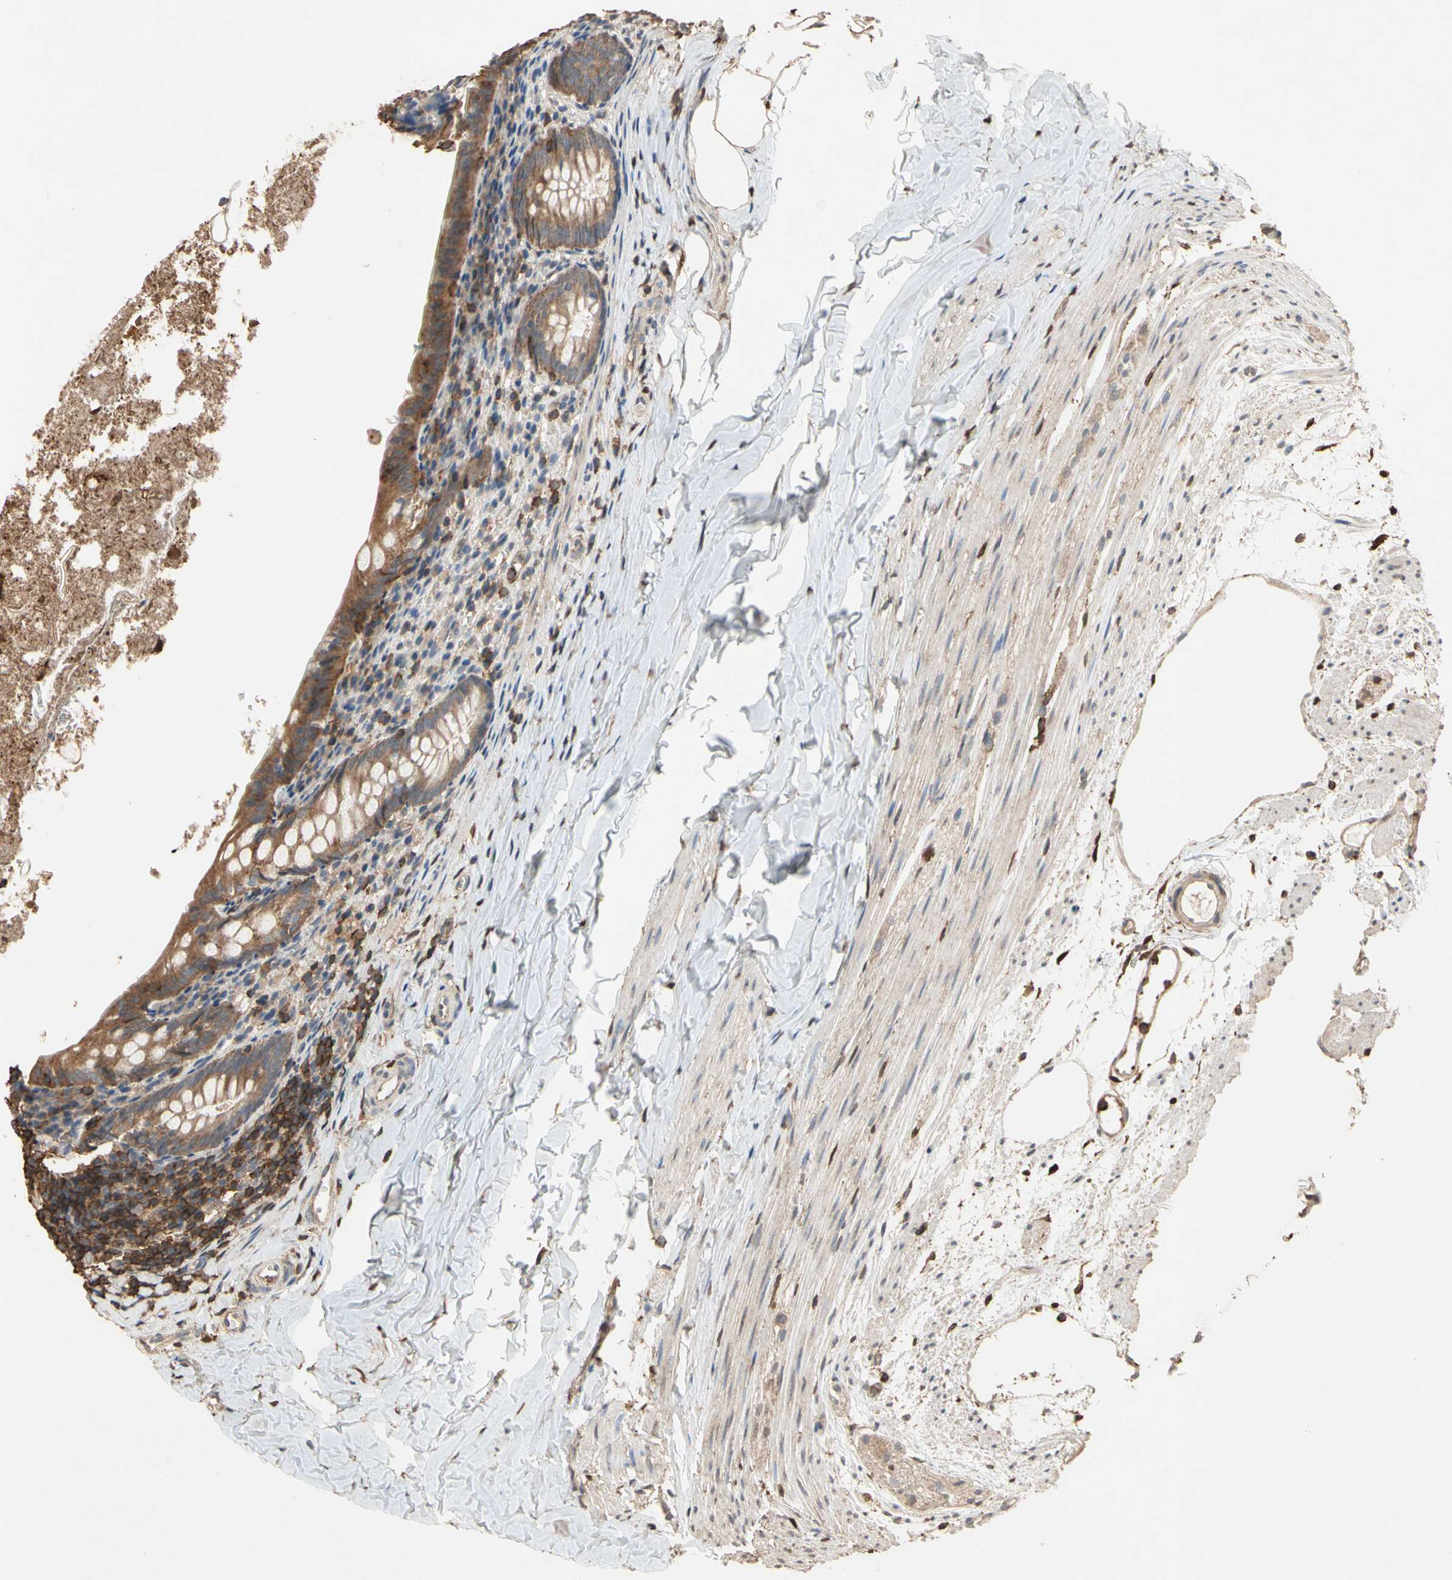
{"staining": {"intensity": "moderate", "quantity": ">75%", "location": "cytoplasmic/membranous"}, "tissue": "appendix", "cell_type": "Glandular cells", "image_type": "normal", "snomed": [{"axis": "morphology", "description": "Normal tissue, NOS"}, {"axis": "topography", "description": "Appendix"}], "caption": "Immunohistochemical staining of unremarkable appendix demonstrates moderate cytoplasmic/membranous protein staining in approximately >75% of glandular cells. (IHC, brightfield microscopy, high magnification).", "gene": "MAP3K10", "patient": {"sex": "female", "age": 10}}